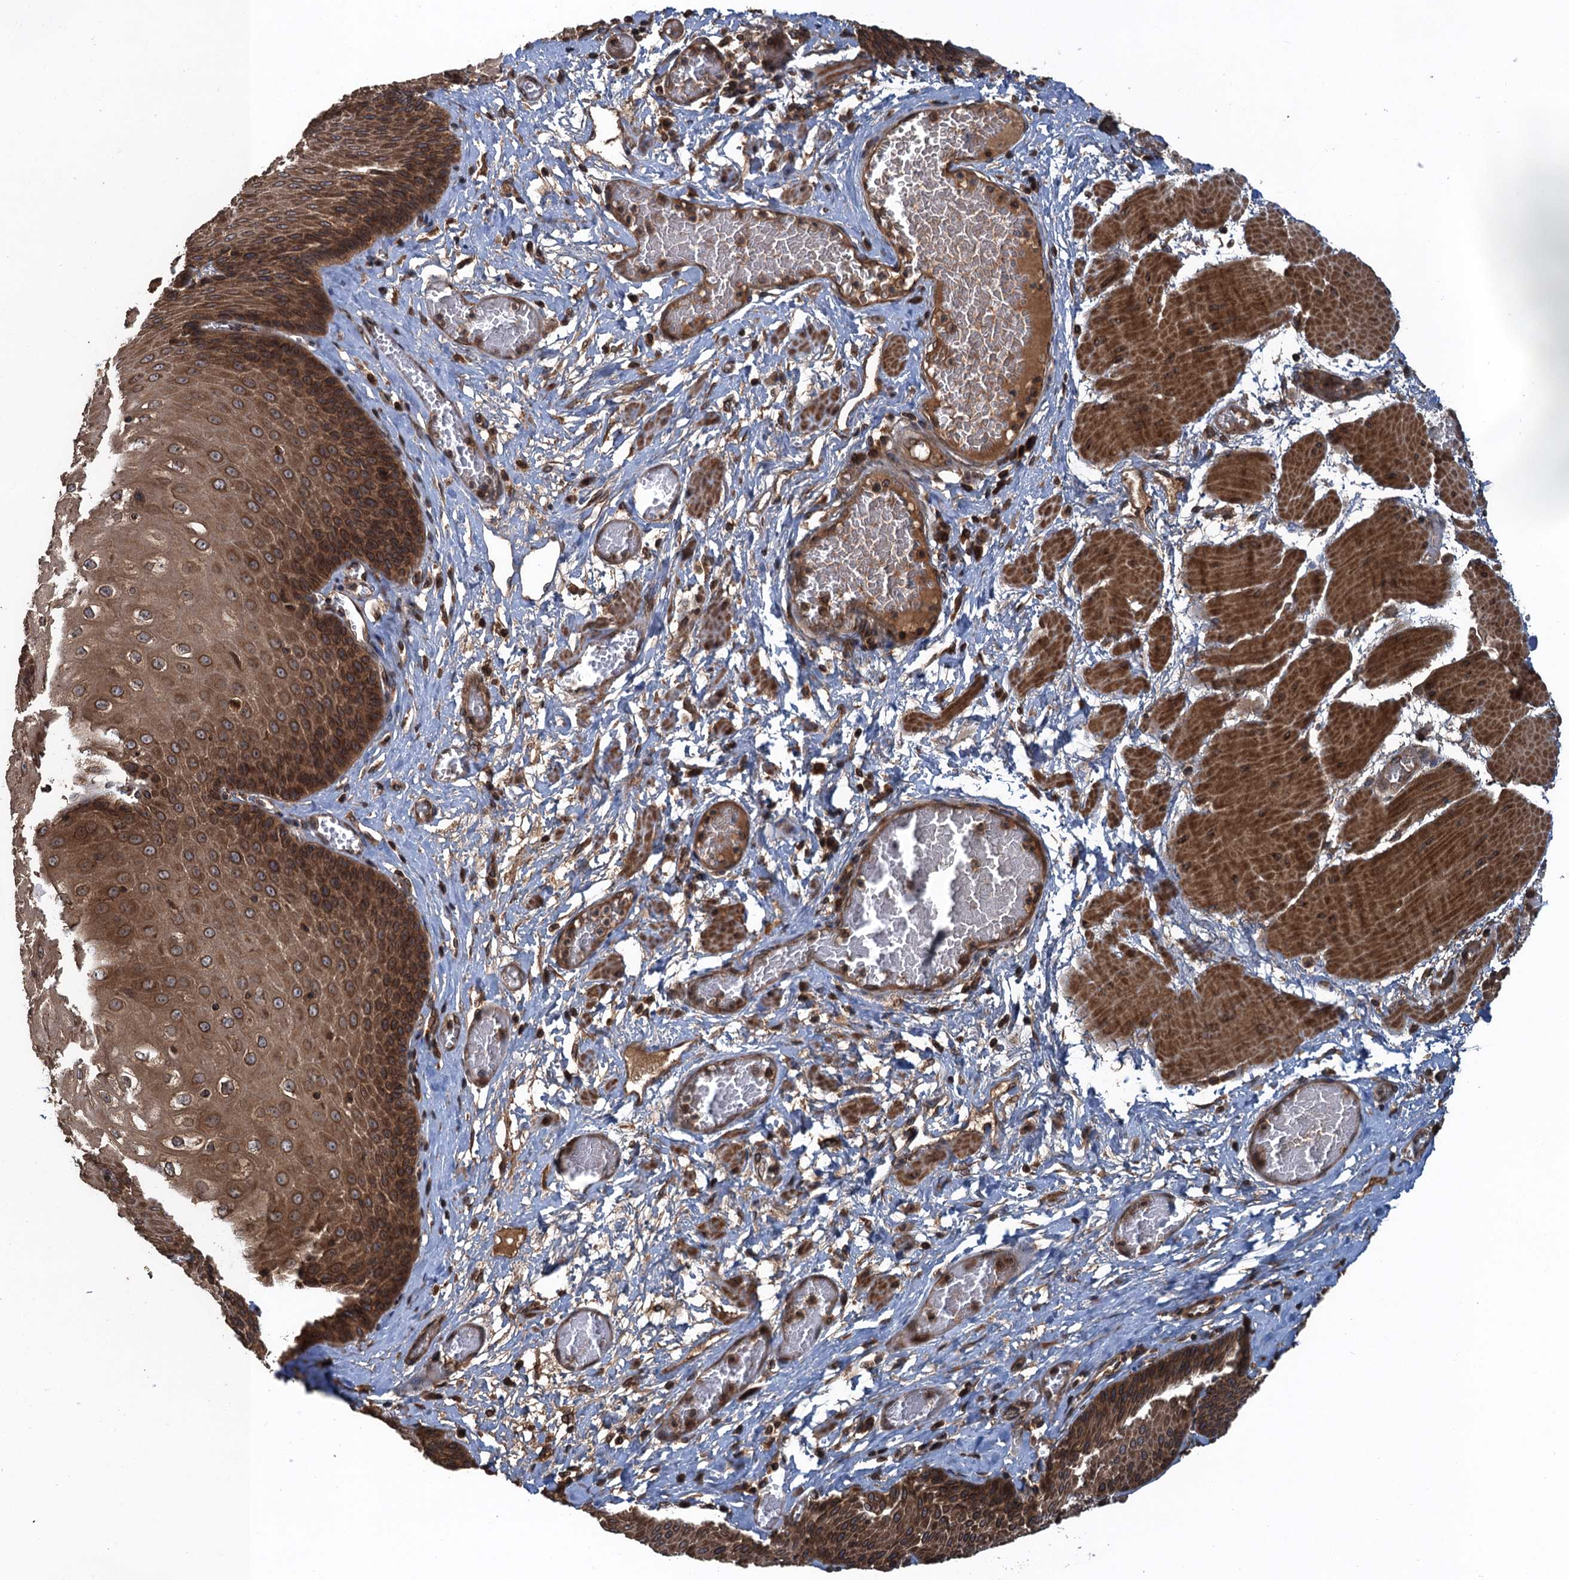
{"staining": {"intensity": "moderate", "quantity": ">75%", "location": "cytoplasmic/membranous"}, "tissue": "esophagus", "cell_type": "Squamous epithelial cells", "image_type": "normal", "snomed": [{"axis": "morphology", "description": "Normal tissue, NOS"}, {"axis": "topography", "description": "Esophagus"}], "caption": "This is a photomicrograph of IHC staining of benign esophagus, which shows moderate expression in the cytoplasmic/membranous of squamous epithelial cells.", "gene": "GLE1", "patient": {"sex": "male", "age": 60}}